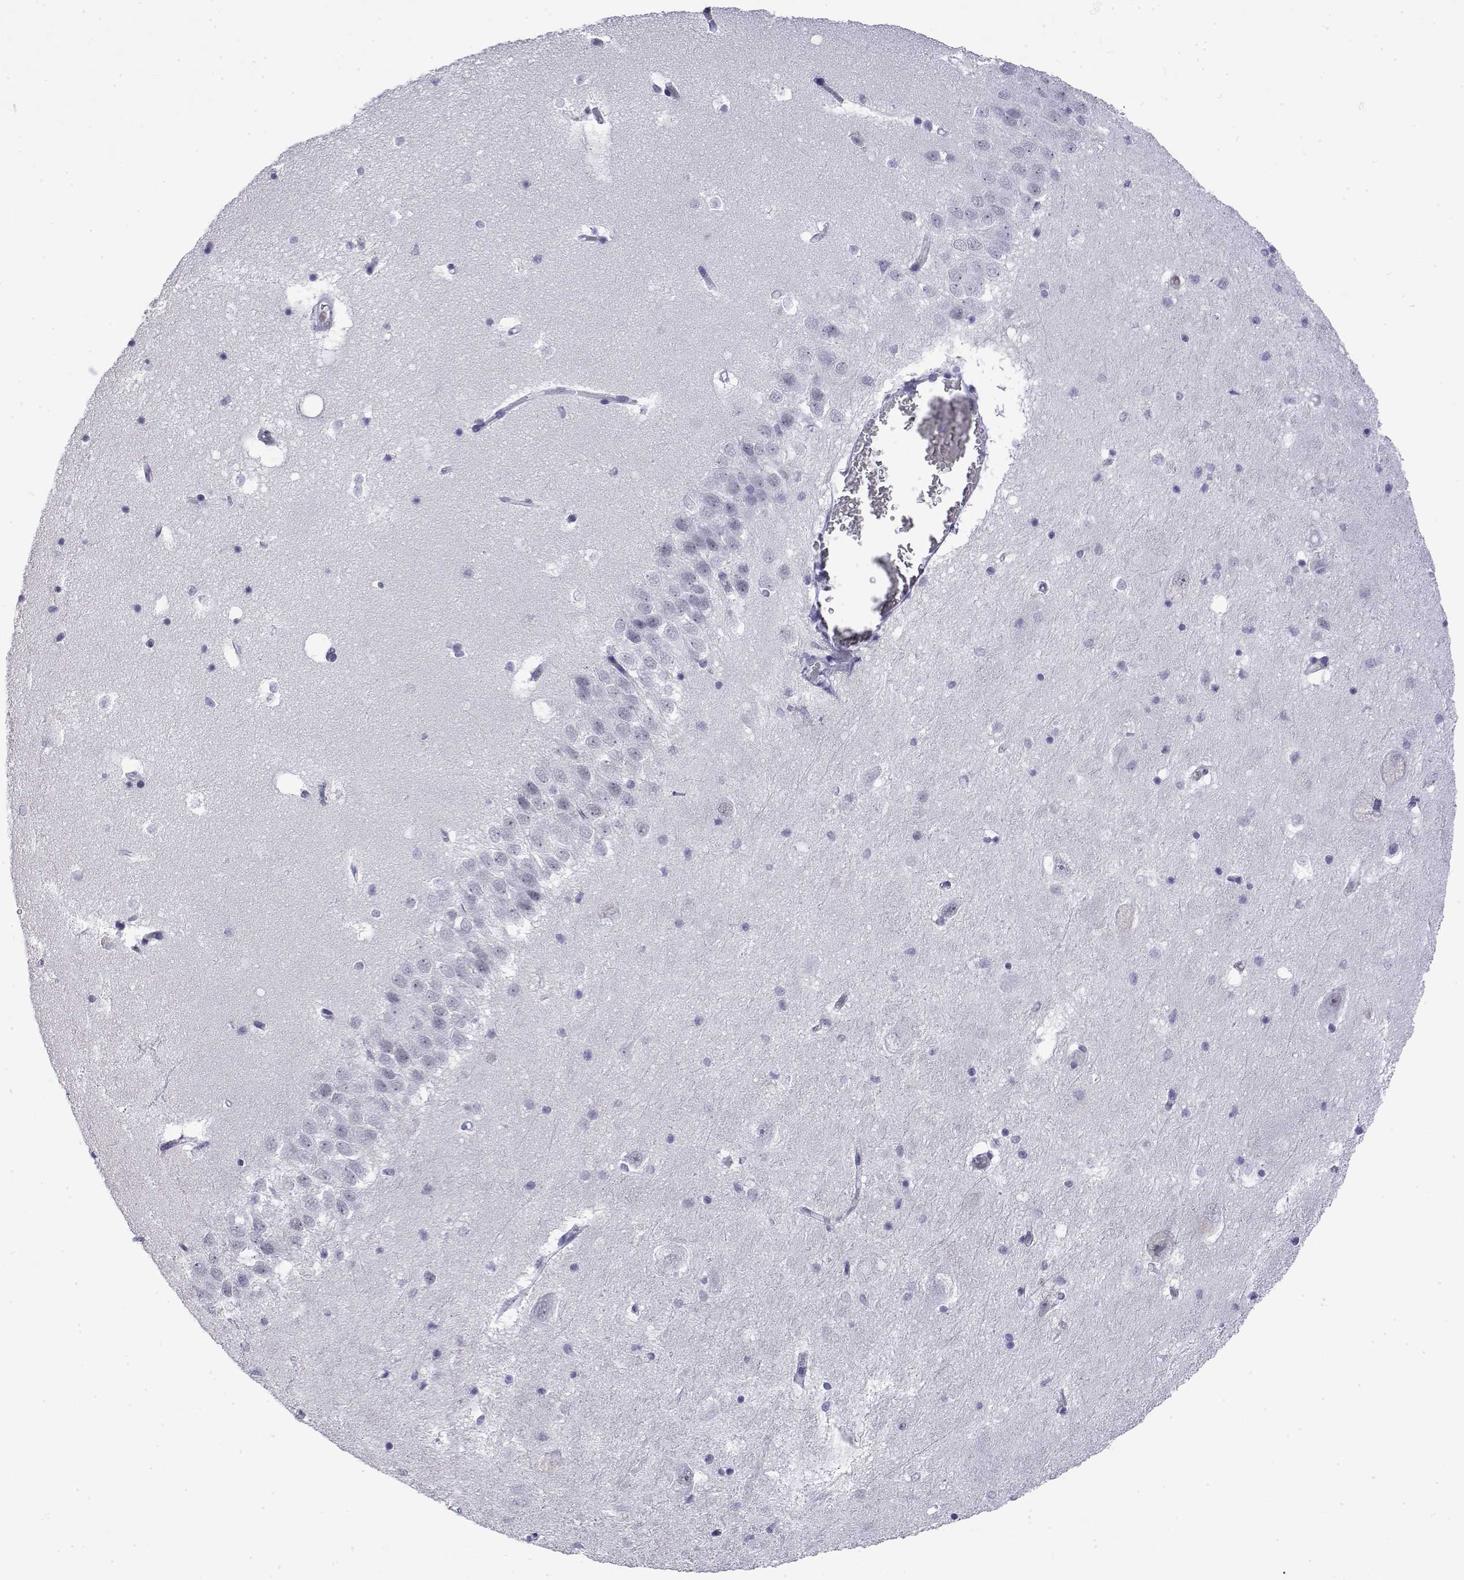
{"staining": {"intensity": "negative", "quantity": "none", "location": "none"}, "tissue": "hippocampus", "cell_type": "Glial cells", "image_type": "normal", "snomed": [{"axis": "morphology", "description": "Normal tissue, NOS"}, {"axis": "topography", "description": "Hippocampus"}], "caption": "Photomicrograph shows no significant protein expression in glial cells of benign hippocampus.", "gene": "POLDIP3", "patient": {"sex": "male", "age": 58}}